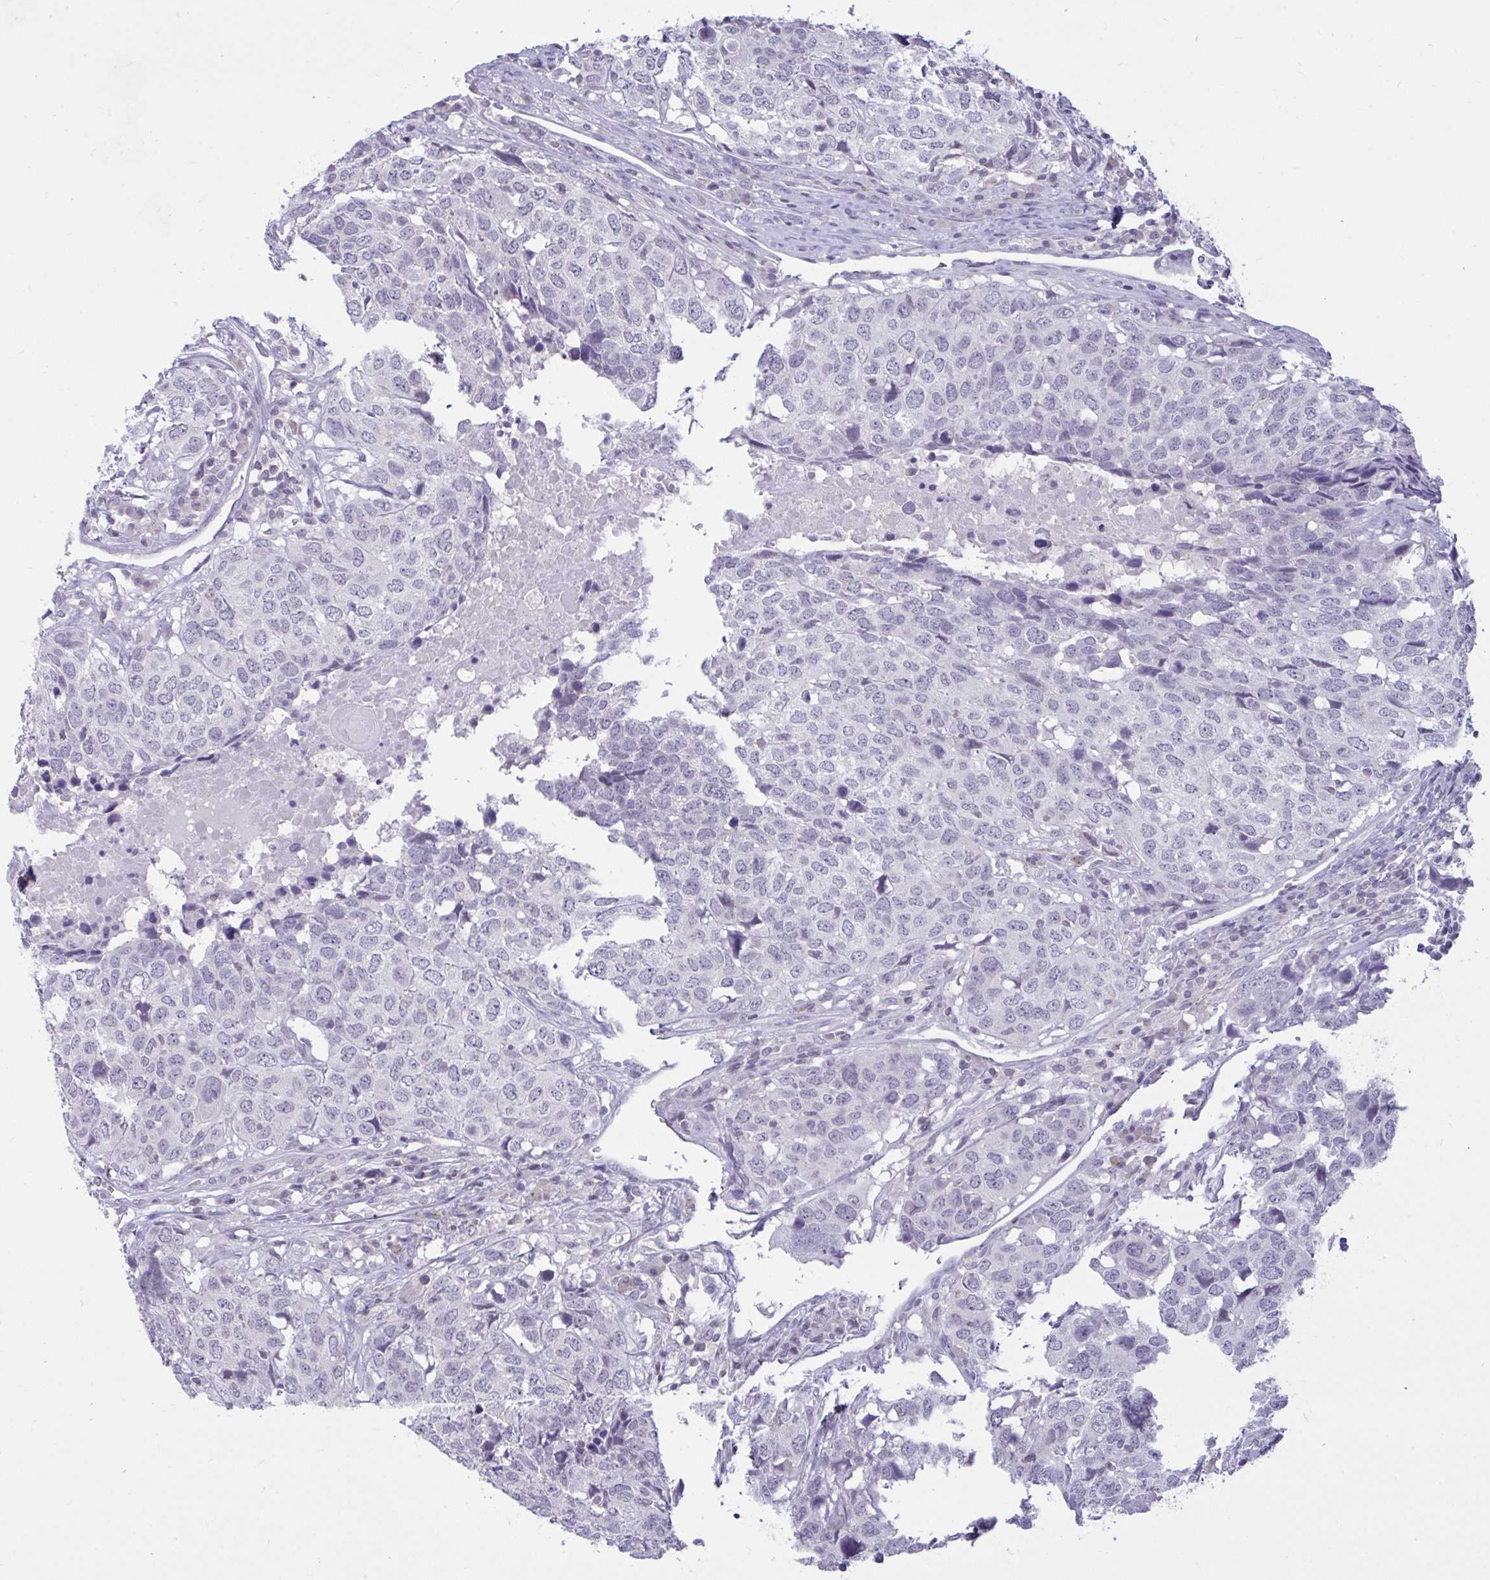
{"staining": {"intensity": "negative", "quantity": "none", "location": "none"}, "tissue": "head and neck cancer", "cell_type": "Tumor cells", "image_type": "cancer", "snomed": [{"axis": "morphology", "description": "Normal tissue, NOS"}, {"axis": "morphology", "description": "Squamous cell carcinoma, NOS"}, {"axis": "topography", "description": "Skeletal muscle"}, {"axis": "topography", "description": "Vascular tissue"}, {"axis": "topography", "description": "Peripheral nerve tissue"}, {"axis": "topography", "description": "Head-Neck"}], "caption": "Protein analysis of head and neck squamous cell carcinoma reveals no significant expression in tumor cells.", "gene": "ARPP19", "patient": {"sex": "male", "age": 66}}